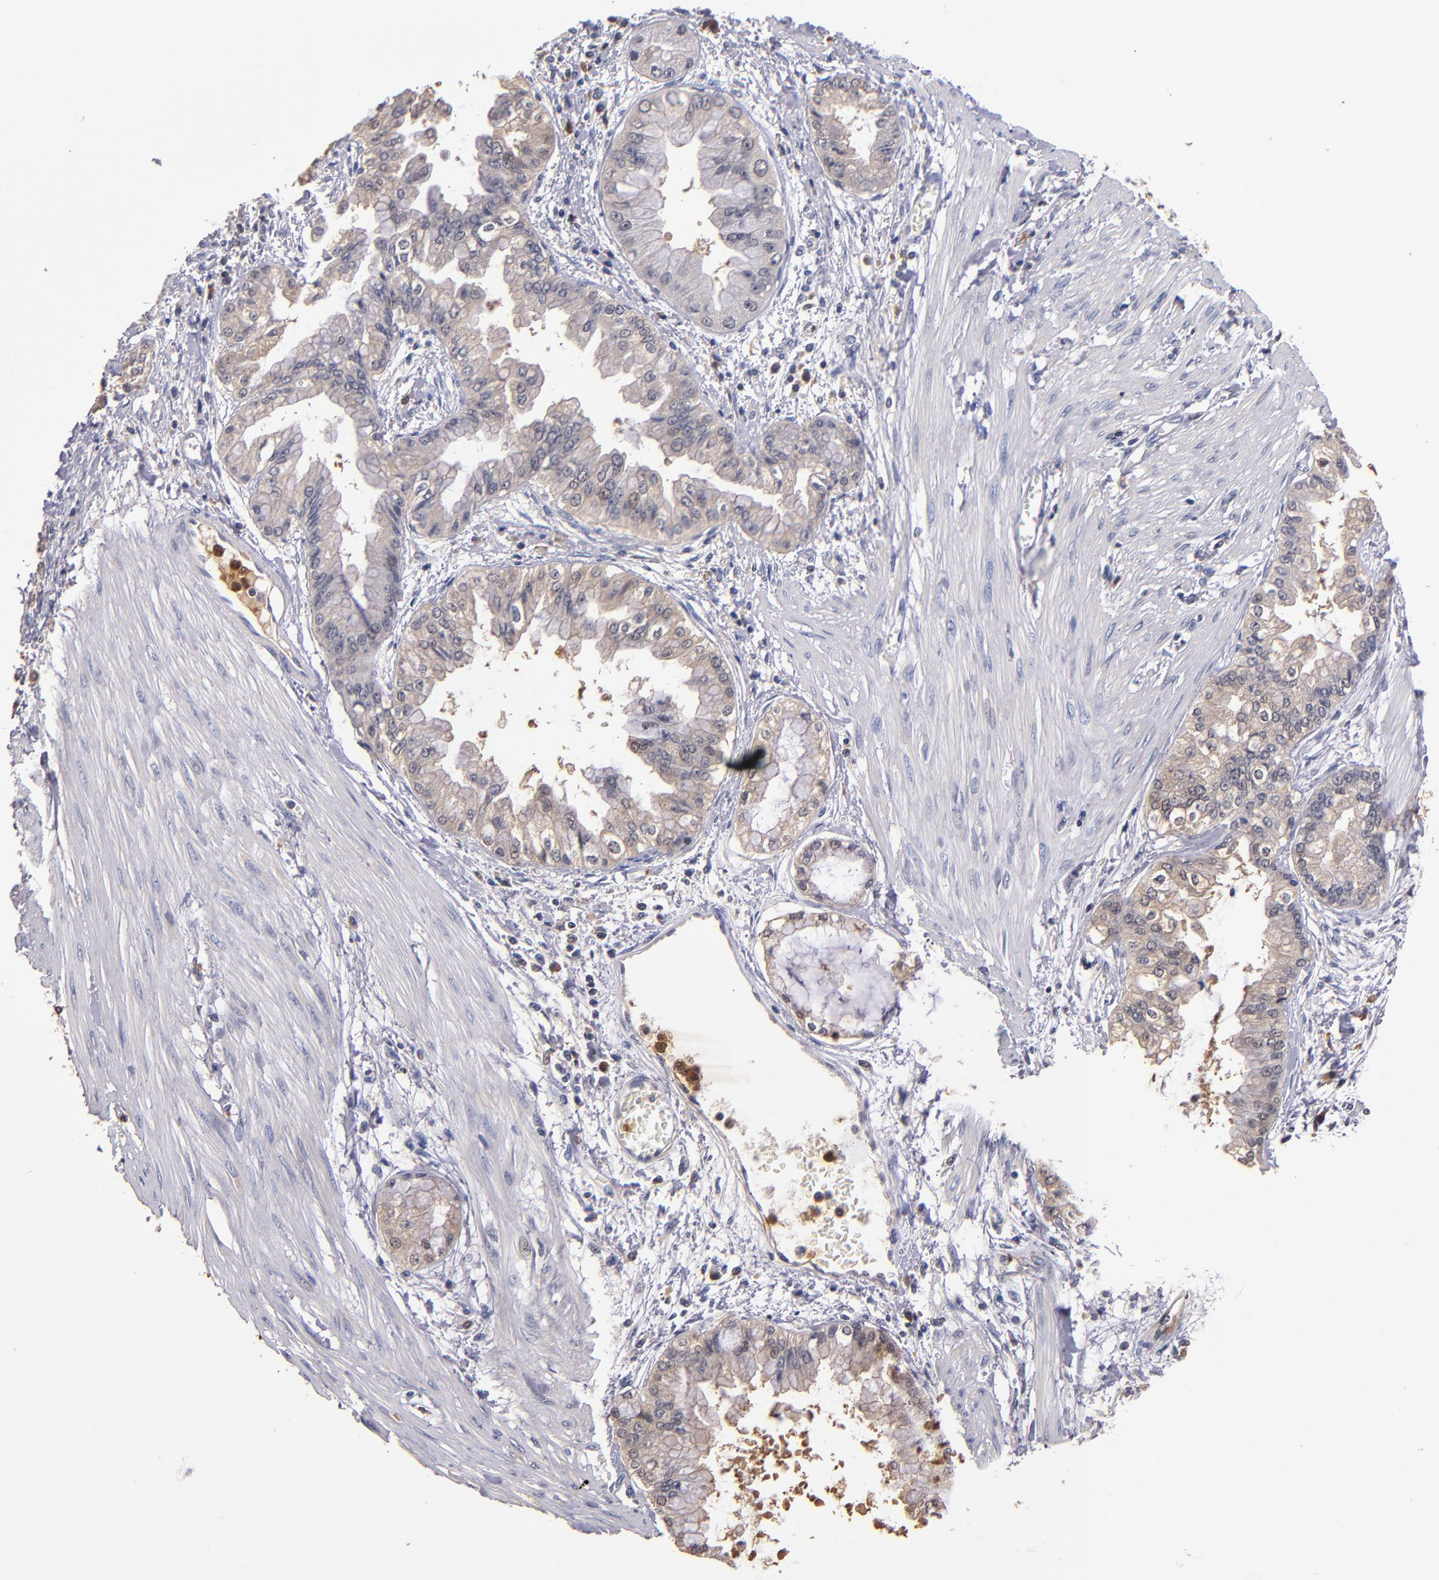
{"staining": {"intensity": "weak", "quantity": "25%-75%", "location": "cytoplasmic/membranous"}, "tissue": "liver cancer", "cell_type": "Tumor cells", "image_type": "cancer", "snomed": [{"axis": "morphology", "description": "Cholangiocarcinoma"}, {"axis": "topography", "description": "Liver"}], "caption": "Weak cytoplasmic/membranous protein expression is identified in approximately 25%-75% of tumor cells in liver cholangiocarcinoma.", "gene": "TTLL12", "patient": {"sex": "female", "age": 79}}